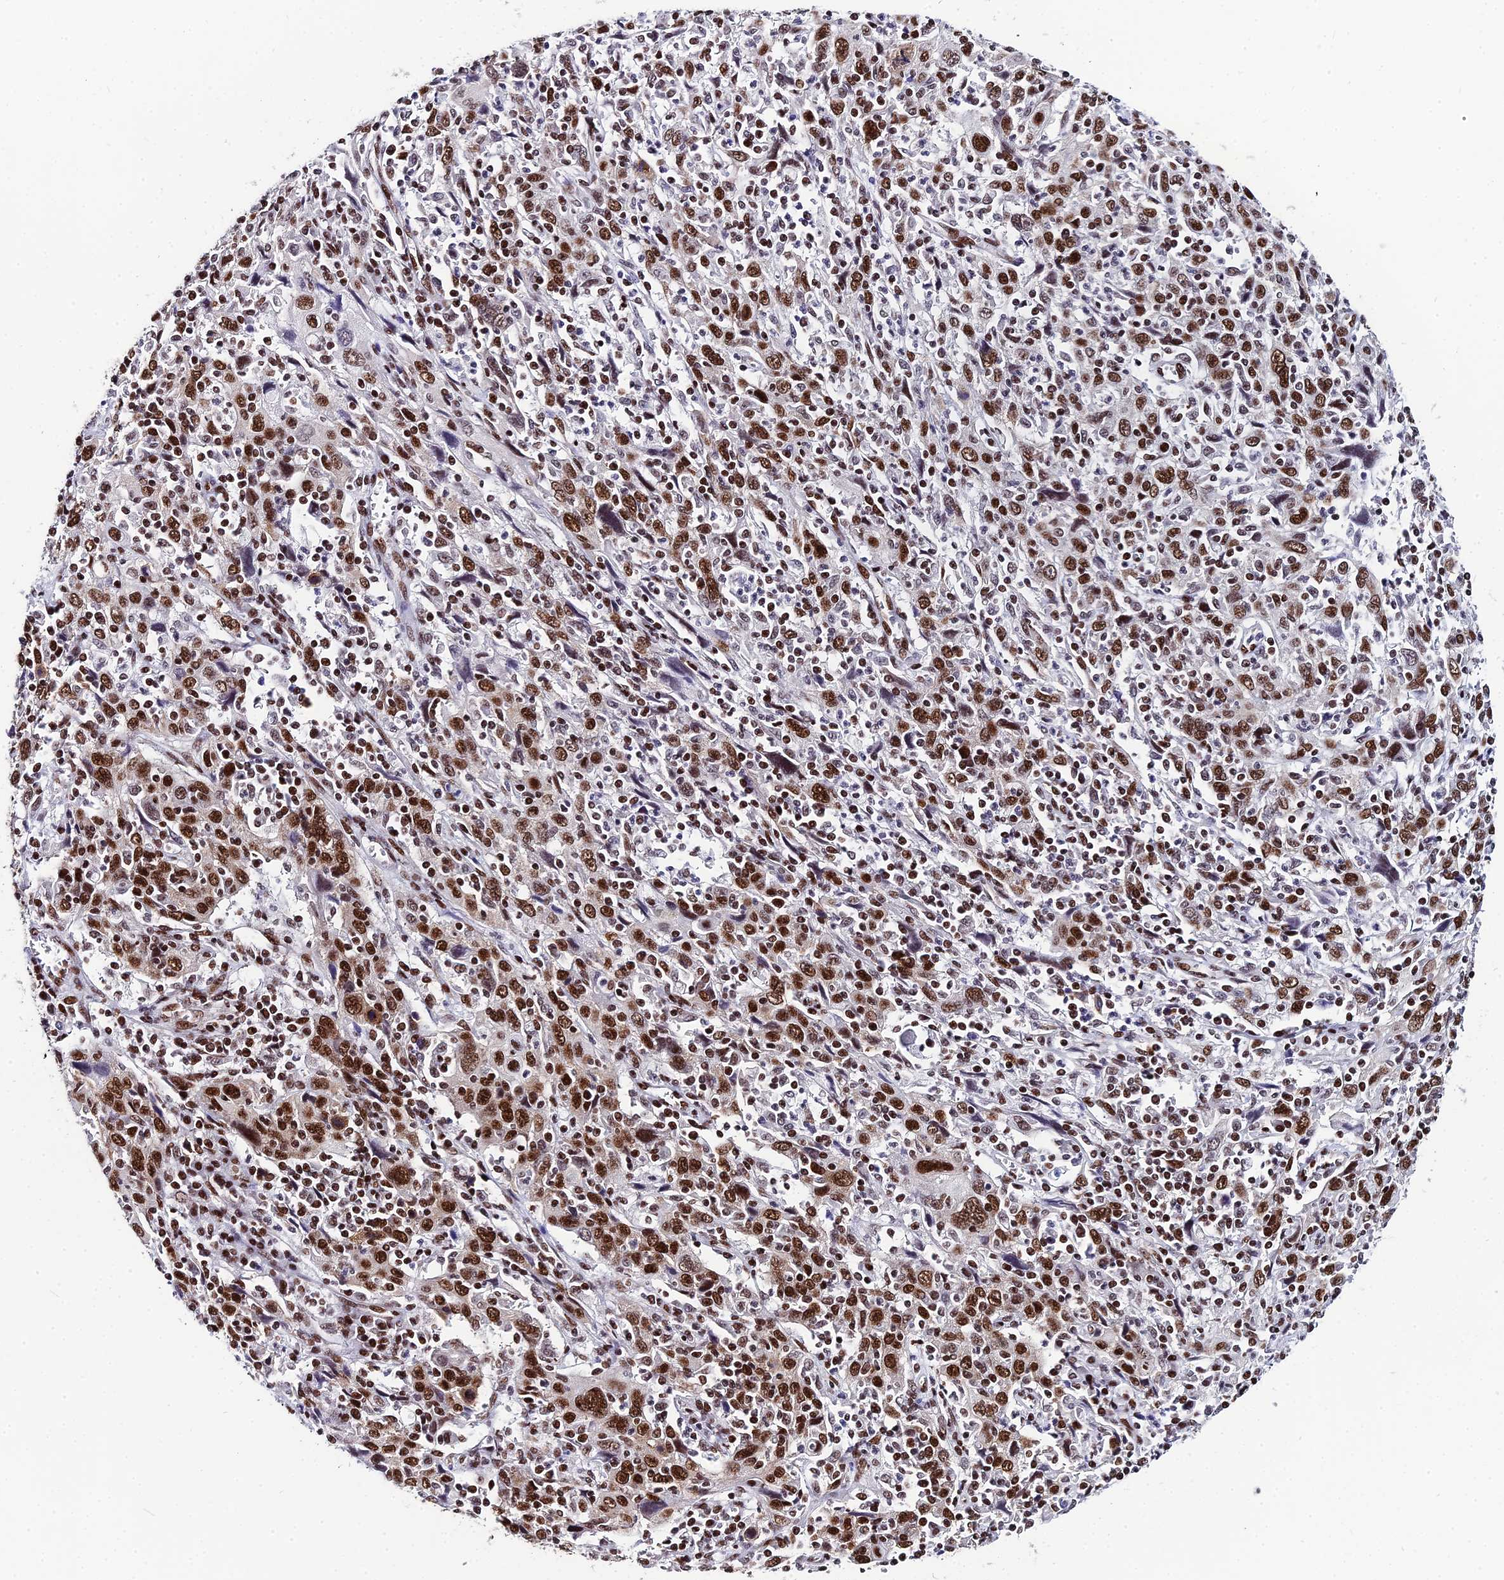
{"staining": {"intensity": "moderate", "quantity": ">75%", "location": "nuclear"}, "tissue": "cervical cancer", "cell_type": "Tumor cells", "image_type": "cancer", "snomed": [{"axis": "morphology", "description": "Squamous cell carcinoma, NOS"}, {"axis": "topography", "description": "Cervix"}], "caption": "Approximately >75% of tumor cells in human squamous cell carcinoma (cervical) demonstrate moderate nuclear protein expression as visualized by brown immunohistochemical staining.", "gene": "HNRNPH1", "patient": {"sex": "female", "age": 46}}